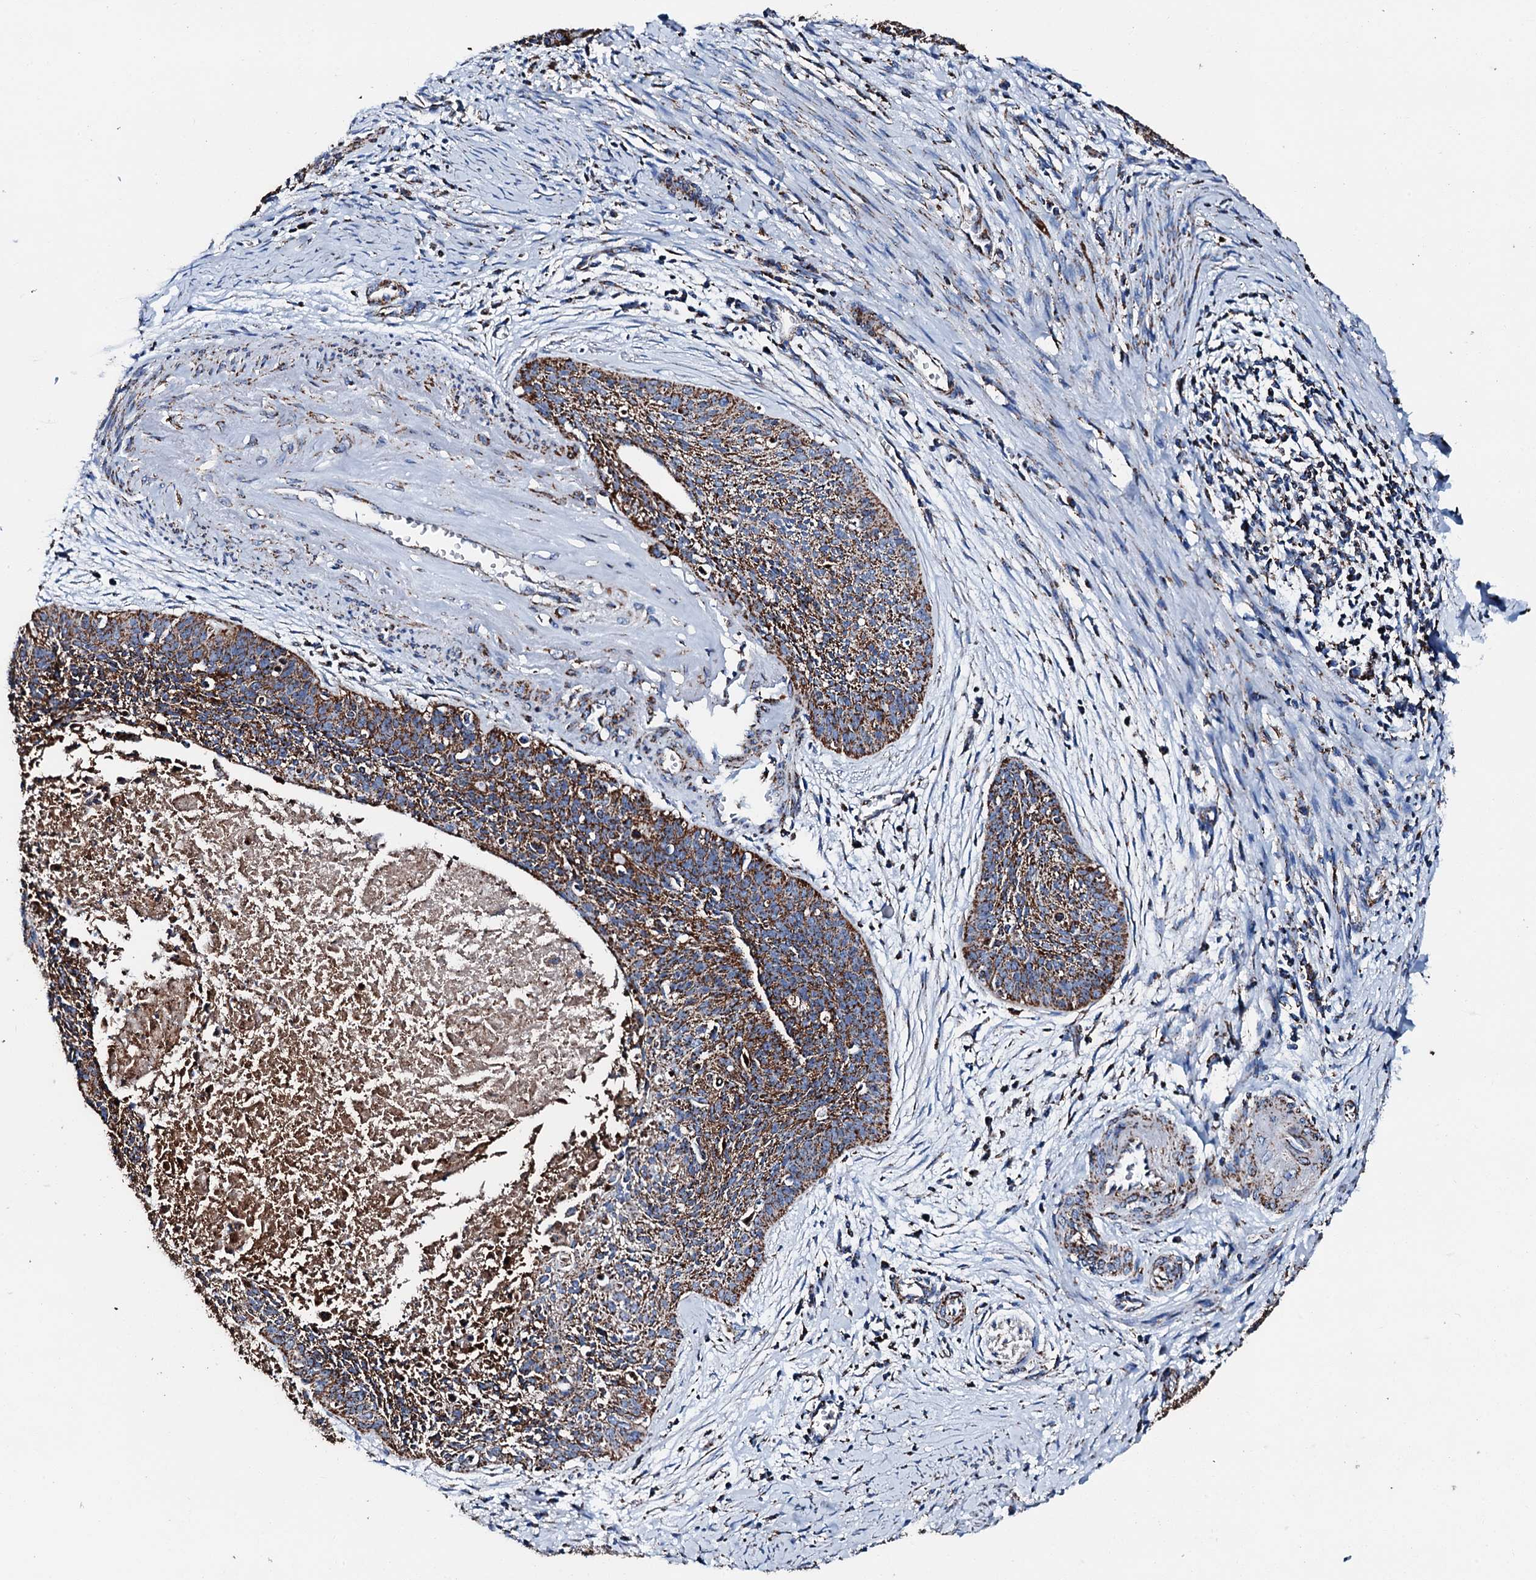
{"staining": {"intensity": "strong", "quantity": ">75%", "location": "cytoplasmic/membranous"}, "tissue": "cervical cancer", "cell_type": "Tumor cells", "image_type": "cancer", "snomed": [{"axis": "morphology", "description": "Squamous cell carcinoma, NOS"}, {"axis": "topography", "description": "Cervix"}], "caption": "The immunohistochemical stain highlights strong cytoplasmic/membranous expression in tumor cells of cervical cancer tissue.", "gene": "HADH", "patient": {"sex": "female", "age": 55}}